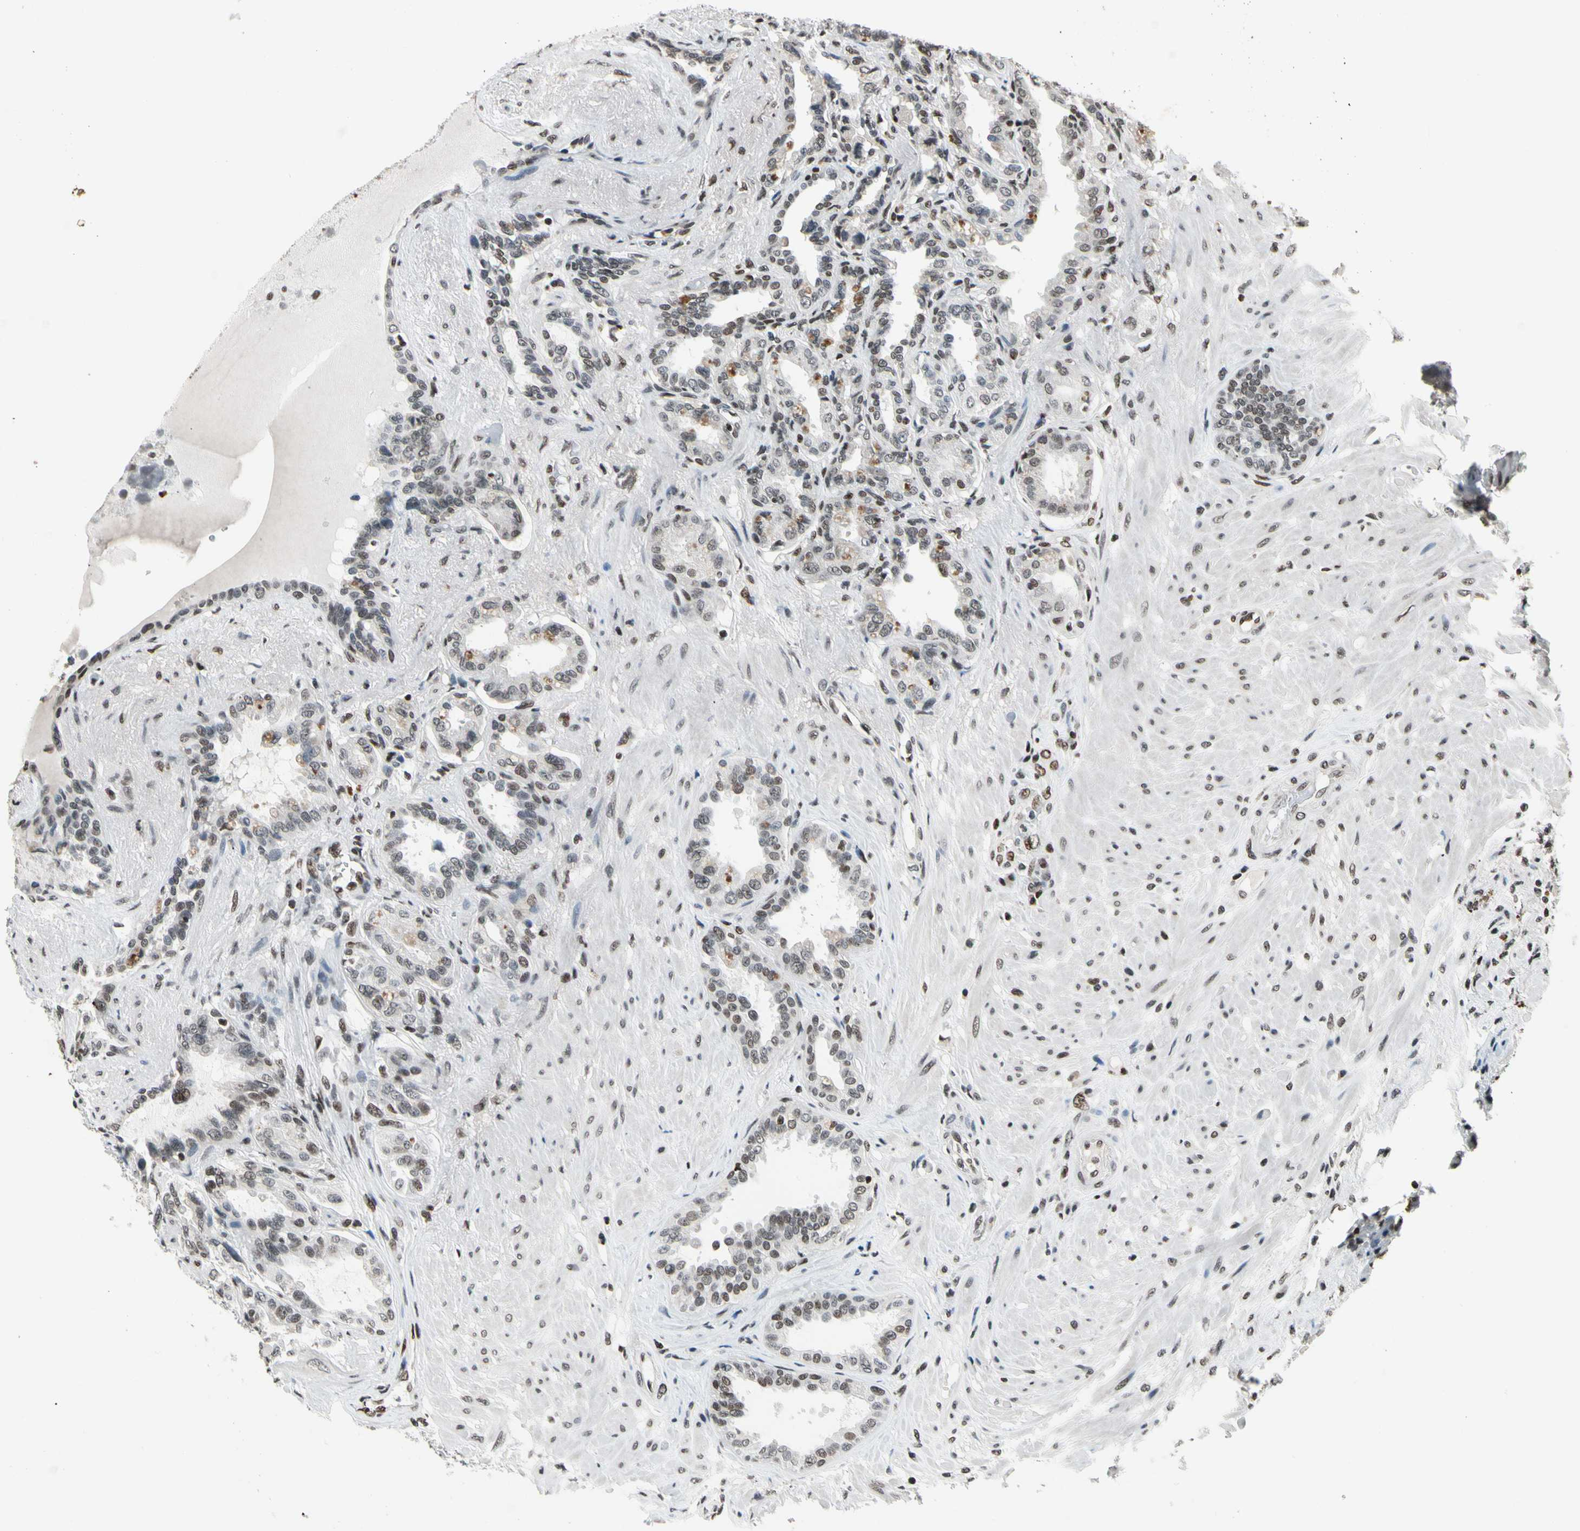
{"staining": {"intensity": "weak", "quantity": ">75%", "location": "nuclear"}, "tissue": "seminal vesicle", "cell_type": "Glandular cells", "image_type": "normal", "snomed": [{"axis": "morphology", "description": "Normal tissue, NOS"}, {"axis": "topography", "description": "Seminal veicle"}], "caption": "Protein expression analysis of benign human seminal vesicle reveals weak nuclear staining in approximately >75% of glandular cells.", "gene": "RECQL", "patient": {"sex": "male", "age": 61}}